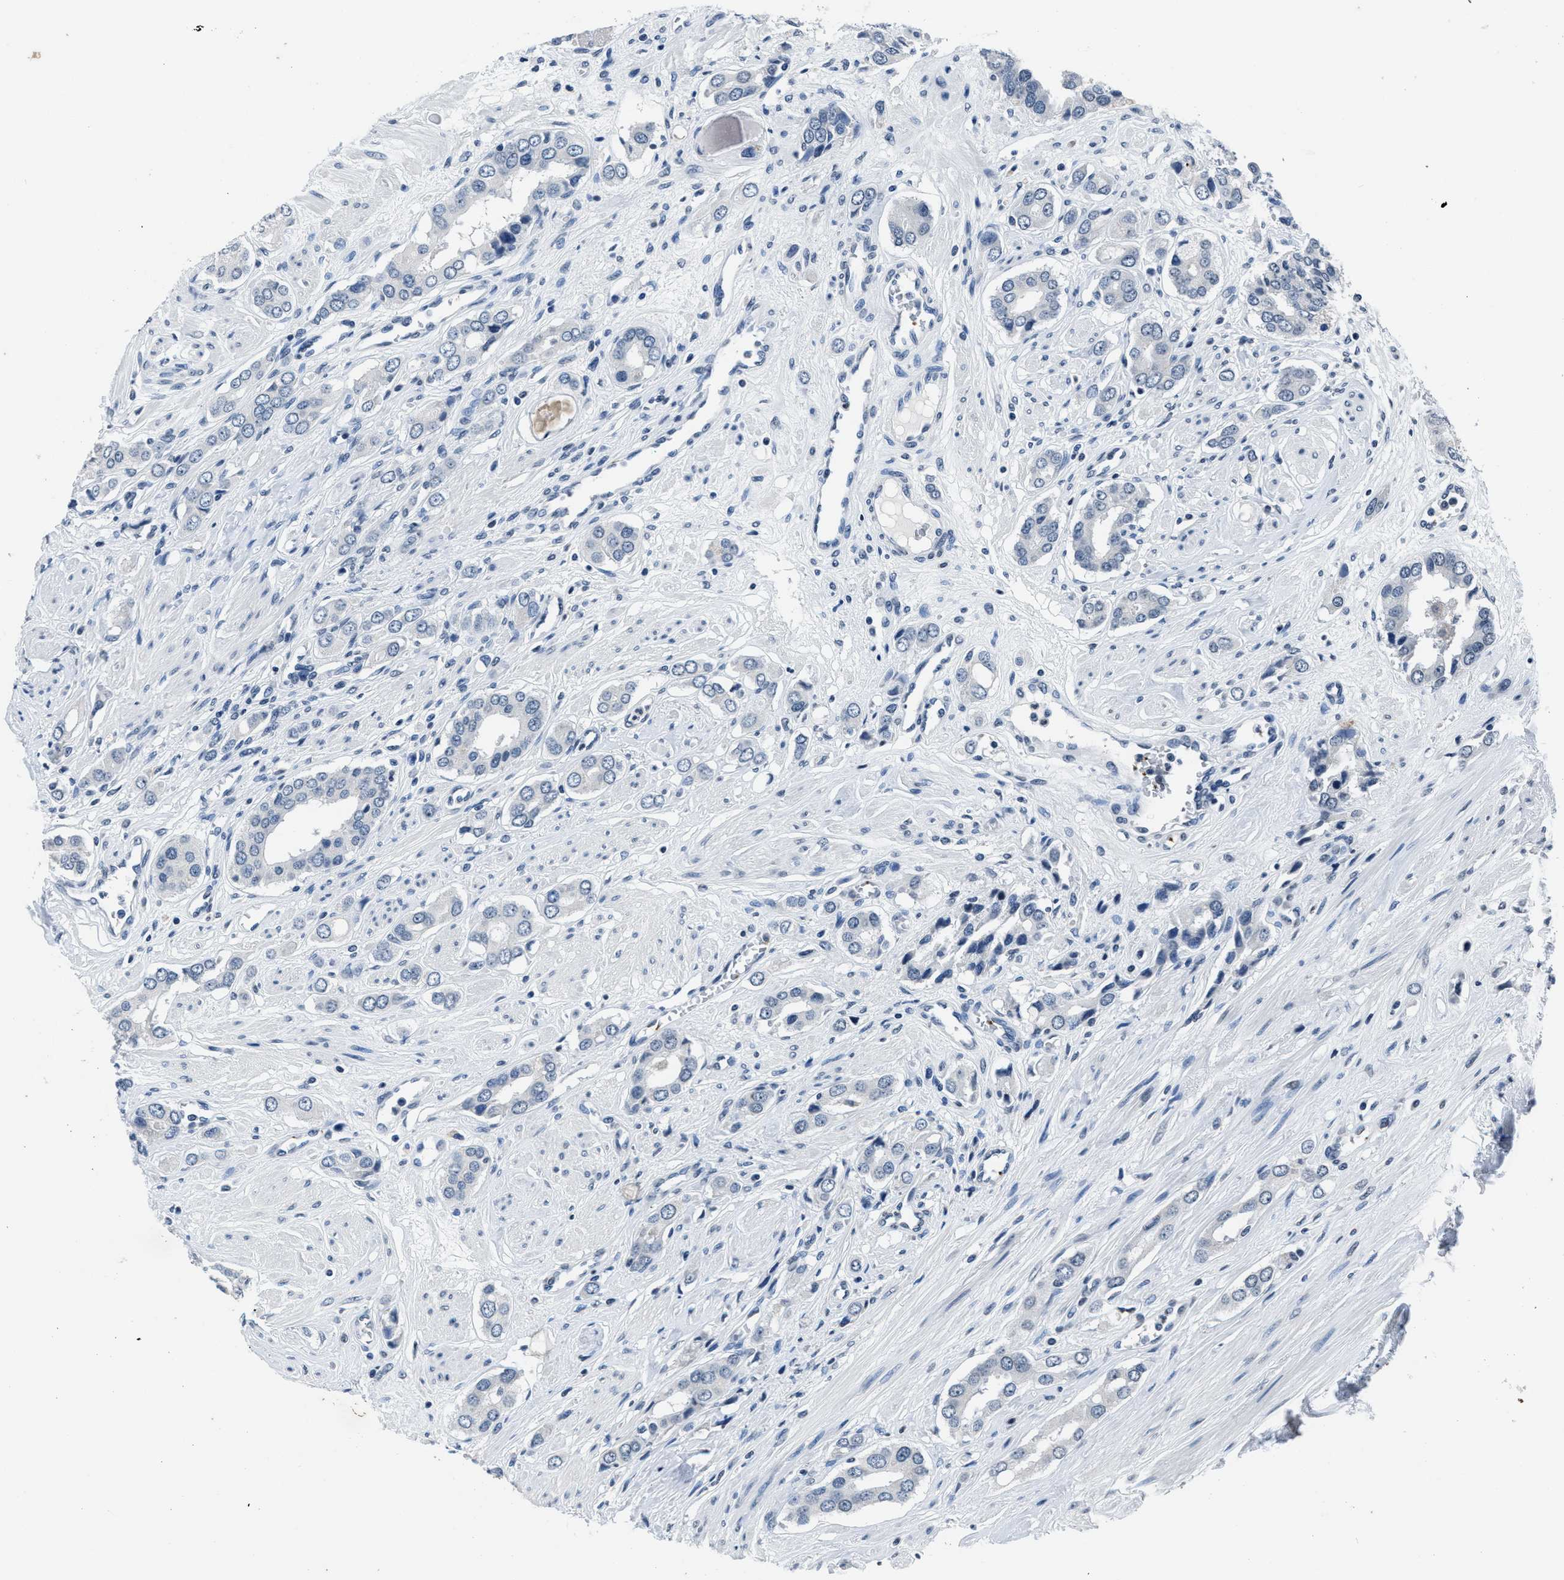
{"staining": {"intensity": "negative", "quantity": "none", "location": "none"}, "tissue": "prostate cancer", "cell_type": "Tumor cells", "image_type": "cancer", "snomed": [{"axis": "morphology", "description": "Adenocarcinoma, High grade"}, {"axis": "topography", "description": "Prostate"}], "caption": "Prostate cancer (high-grade adenocarcinoma) stained for a protein using immunohistochemistry (IHC) displays no expression tumor cells.", "gene": "ITGA2B", "patient": {"sex": "male", "age": 52}}